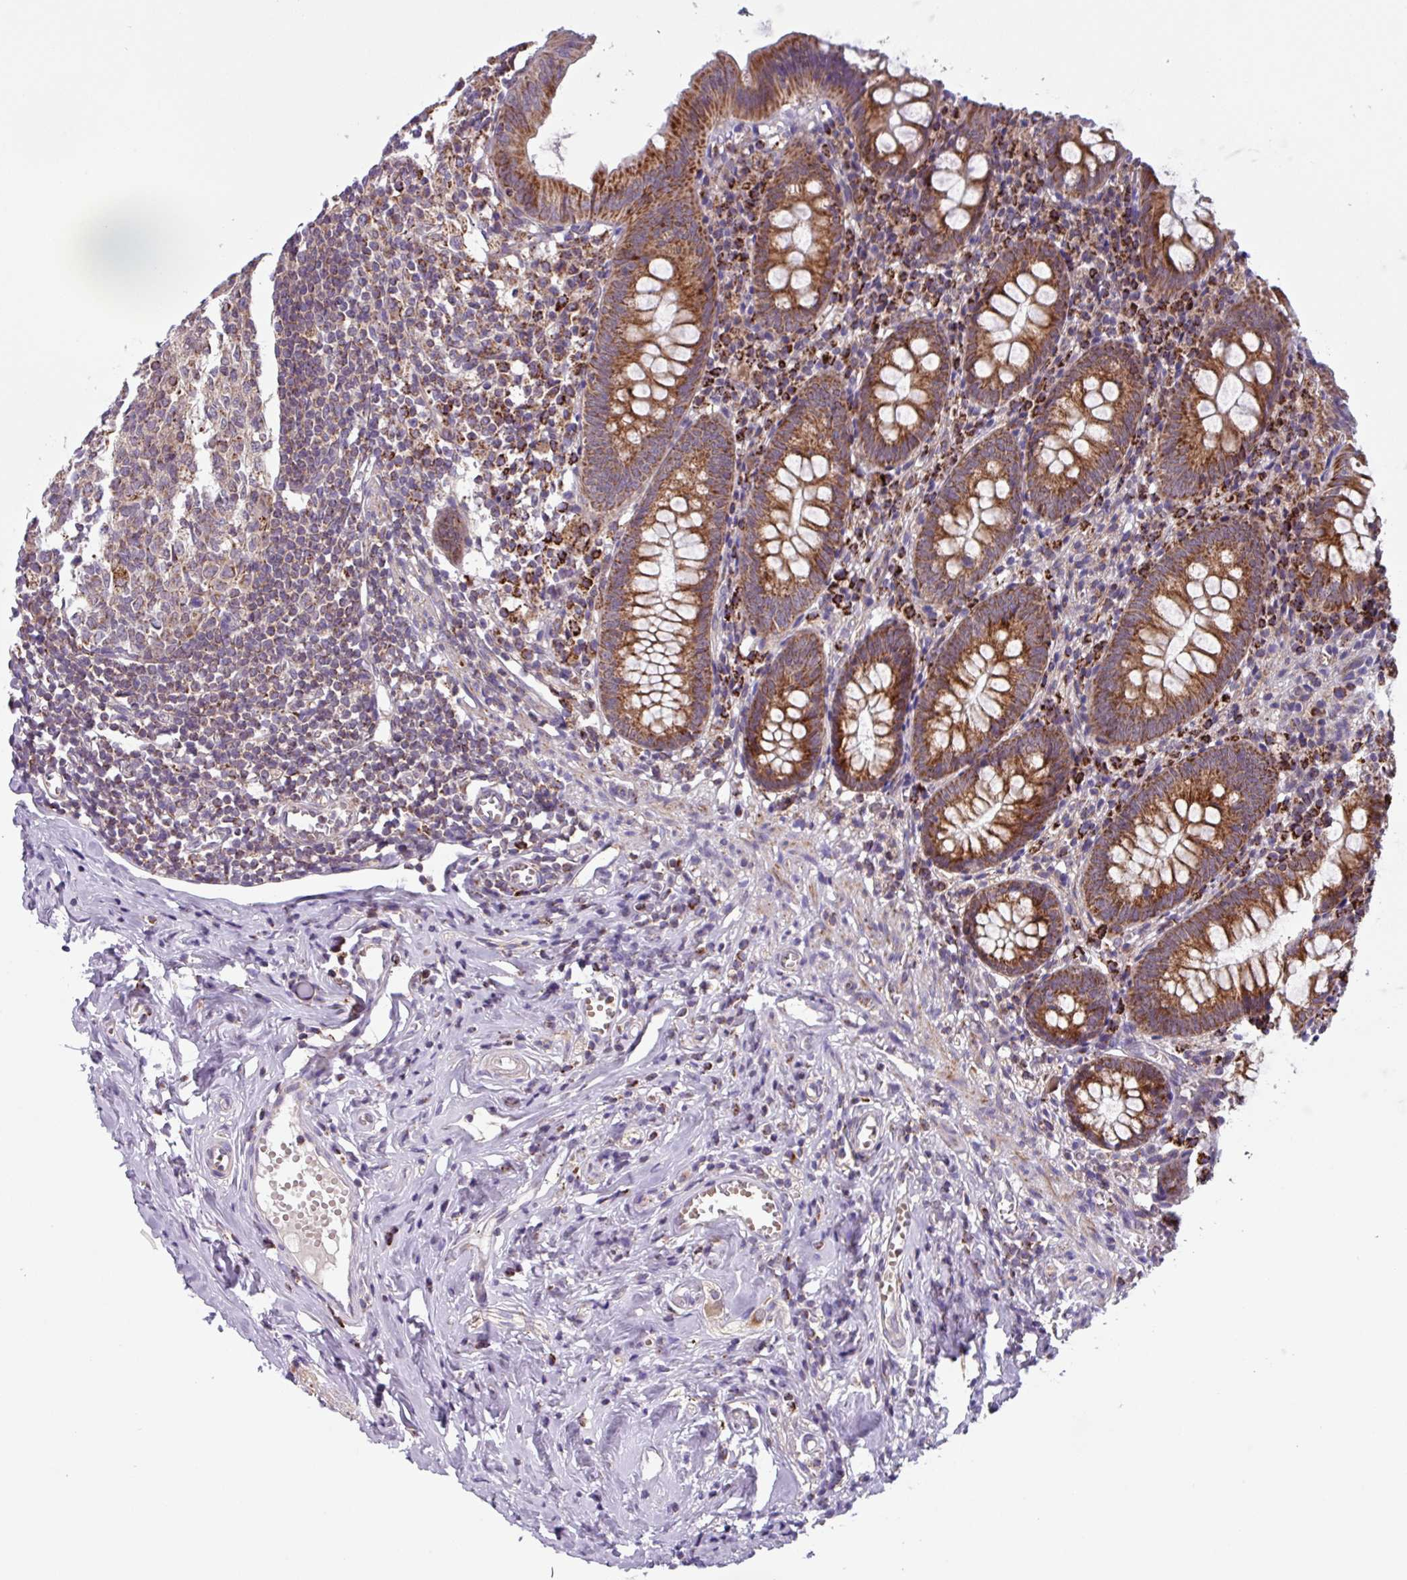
{"staining": {"intensity": "strong", "quantity": ">75%", "location": "cytoplasmic/membranous"}, "tissue": "appendix", "cell_type": "Glandular cells", "image_type": "normal", "snomed": [{"axis": "morphology", "description": "Normal tissue, NOS"}, {"axis": "topography", "description": "Appendix"}], "caption": "Glandular cells exhibit strong cytoplasmic/membranous expression in about >75% of cells in unremarkable appendix.", "gene": "AKIRIN1", "patient": {"sex": "female", "age": 51}}